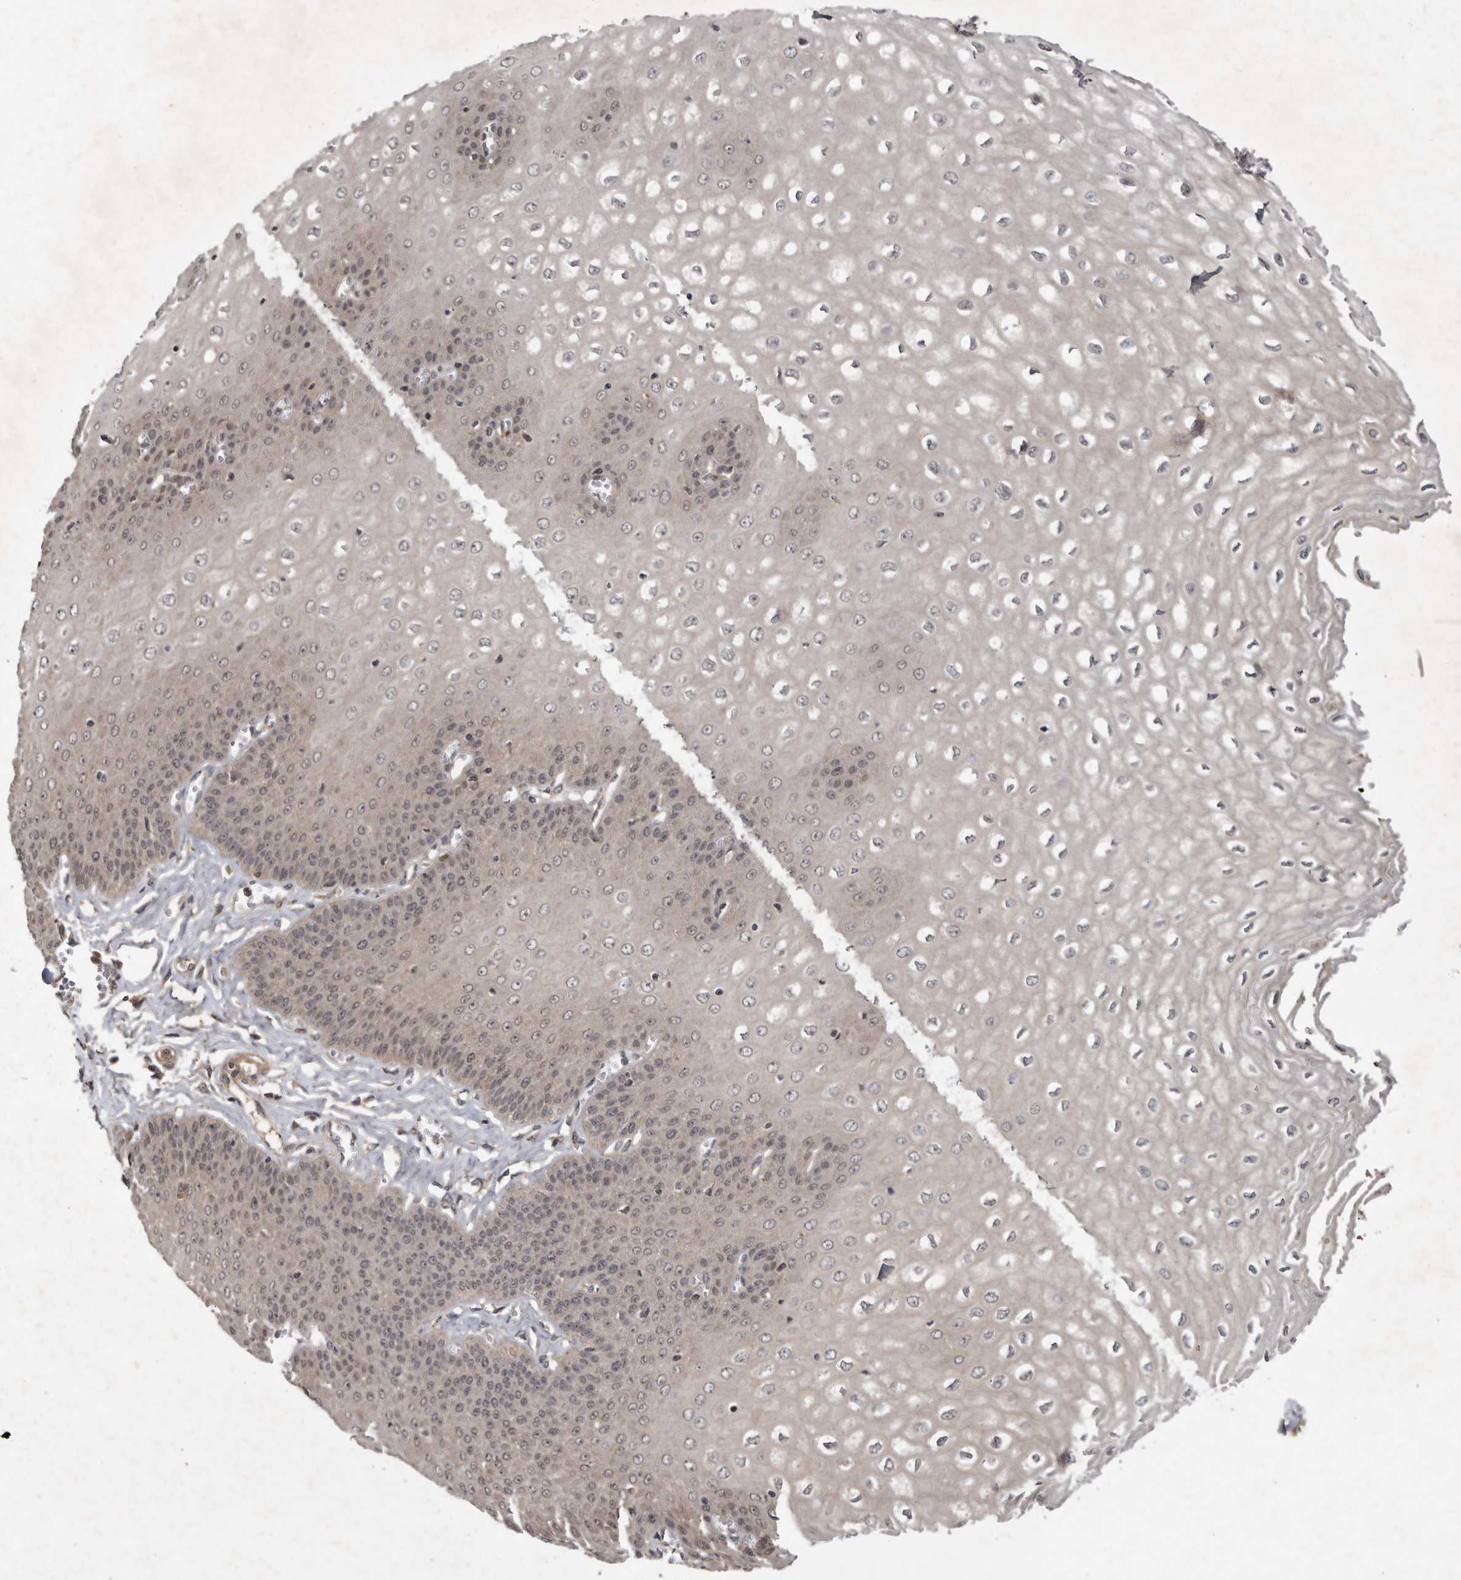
{"staining": {"intensity": "weak", "quantity": "25%-75%", "location": "cytoplasmic/membranous"}, "tissue": "esophagus", "cell_type": "Squamous epithelial cells", "image_type": "normal", "snomed": [{"axis": "morphology", "description": "Normal tissue, NOS"}, {"axis": "topography", "description": "Esophagus"}], "caption": "Immunohistochemistry (IHC) of unremarkable human esophagus reveals low levels of weak cytoplasmic/membranous positivity in about 25%-75% of squamous epithelial cells.", "gene": "DNAJC28", "patient": {"sex": "male", "age": 60}}